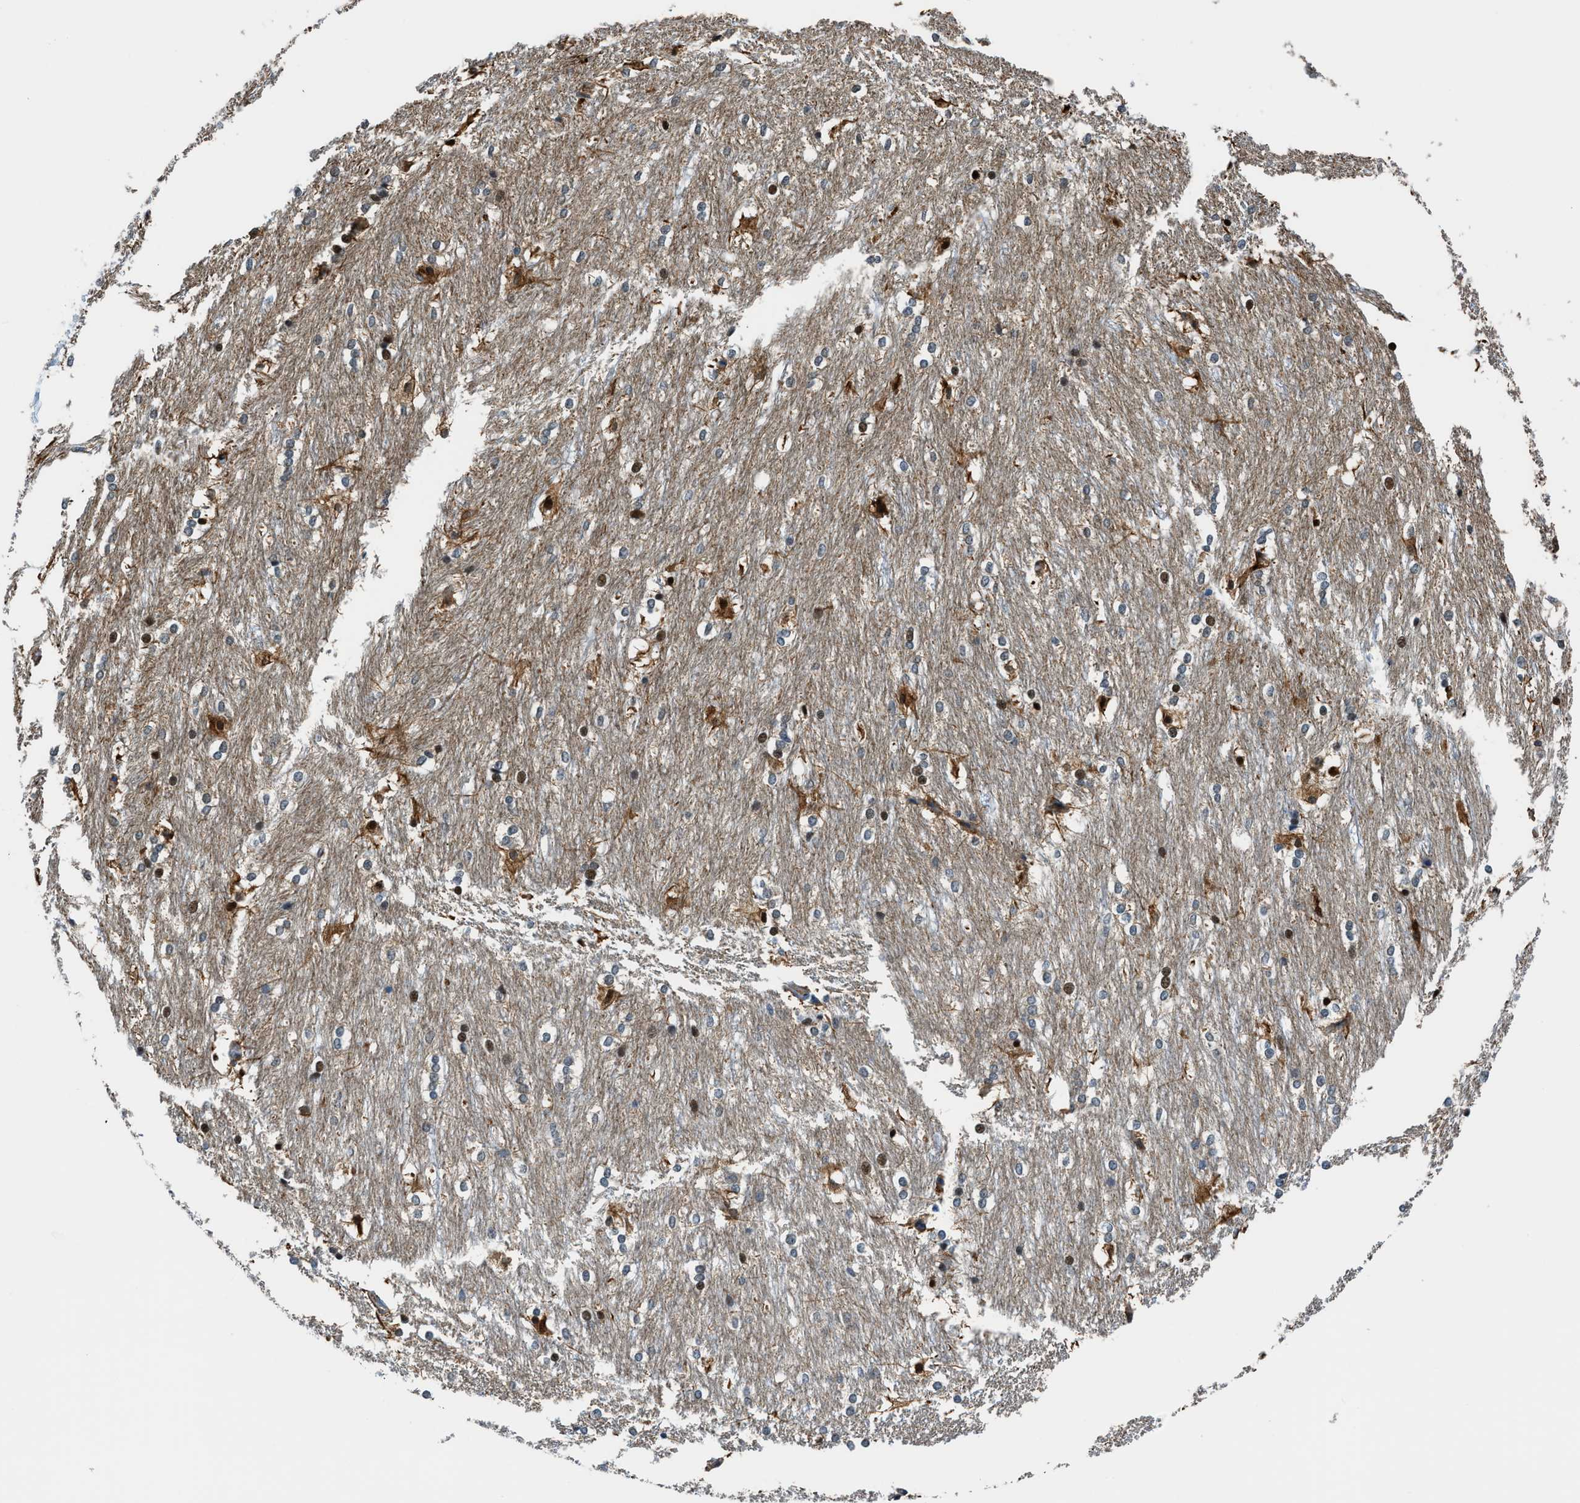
{"staining": {"intensity": "strong", "quantity": "<25%", "location": "cytoplasmic/membranous,nuclear"}, "tissue": "caudate", "cell_type": "Glial cells", "image_type": "normal", "snomed": [{"axis": "morphology", "description": "Normal tissue, NOS"}, {"axis": "topography", "description": "Lateral ventricle wall"}], "caption": "This photomicrograph demonstrates immunohistochemistry (IHC) staining of unremarkable human caudate, with medium strong cytoplasmic/membranous,nuclear staining in approximately <25% of glial cells.", "gene": "YWHAE", "patient": {"sex": "female", "age": 19}}